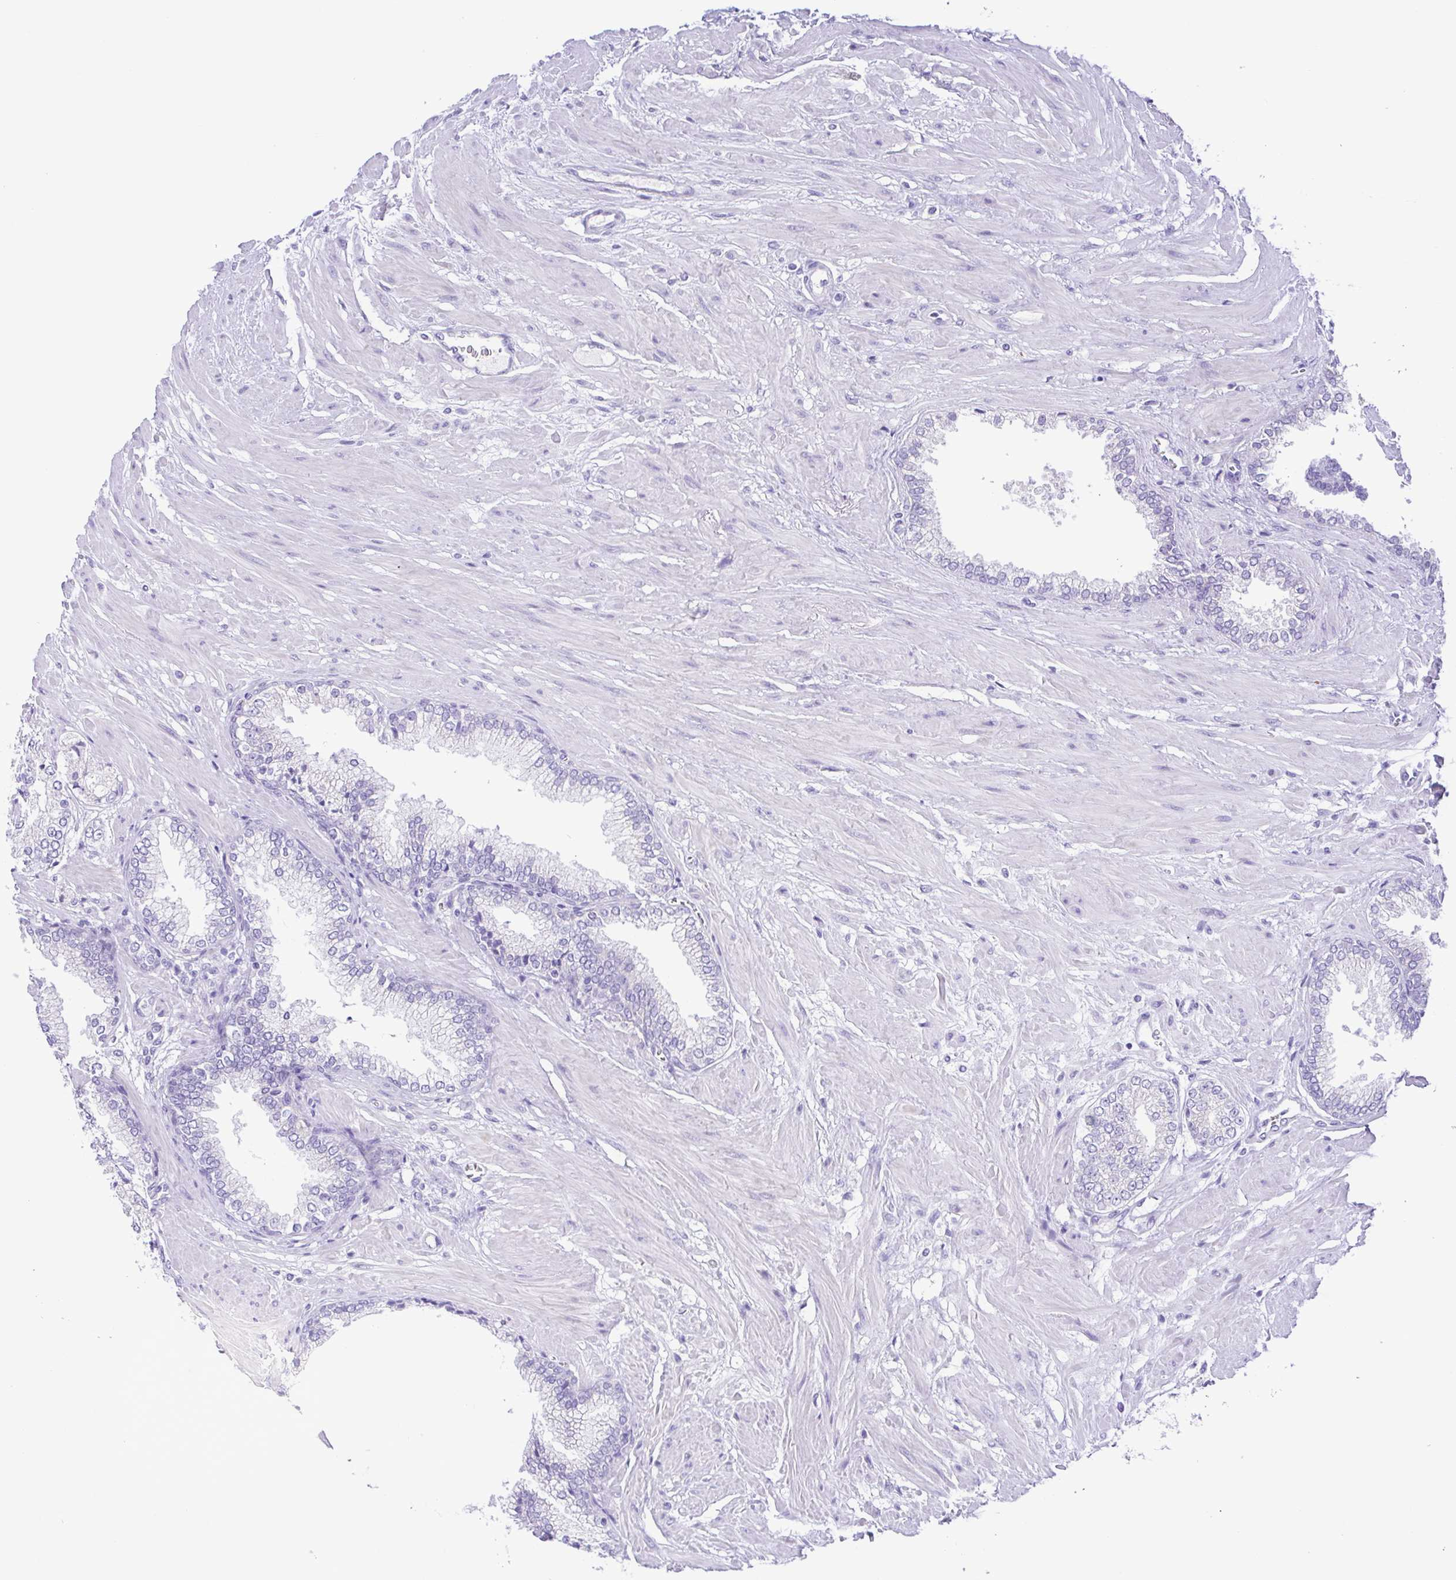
{"staining": {"intensity": "negative", "quantity": "none", "location": "none"}, "tissue": "prostate cancer", "cell_type": "Tumor cells", "image_type": "cancer", "snomed": [{"axis": "morphology", "description": "Adenocarcinoma, High grade"}, {"axis": "topography", "description": "Prostate"}], "caption": "Tumor cells show no significant staining in prostate high-grade adenocarcinoma.", "gene": "CD72", "patient": {"sex": "male", "age": 64}}